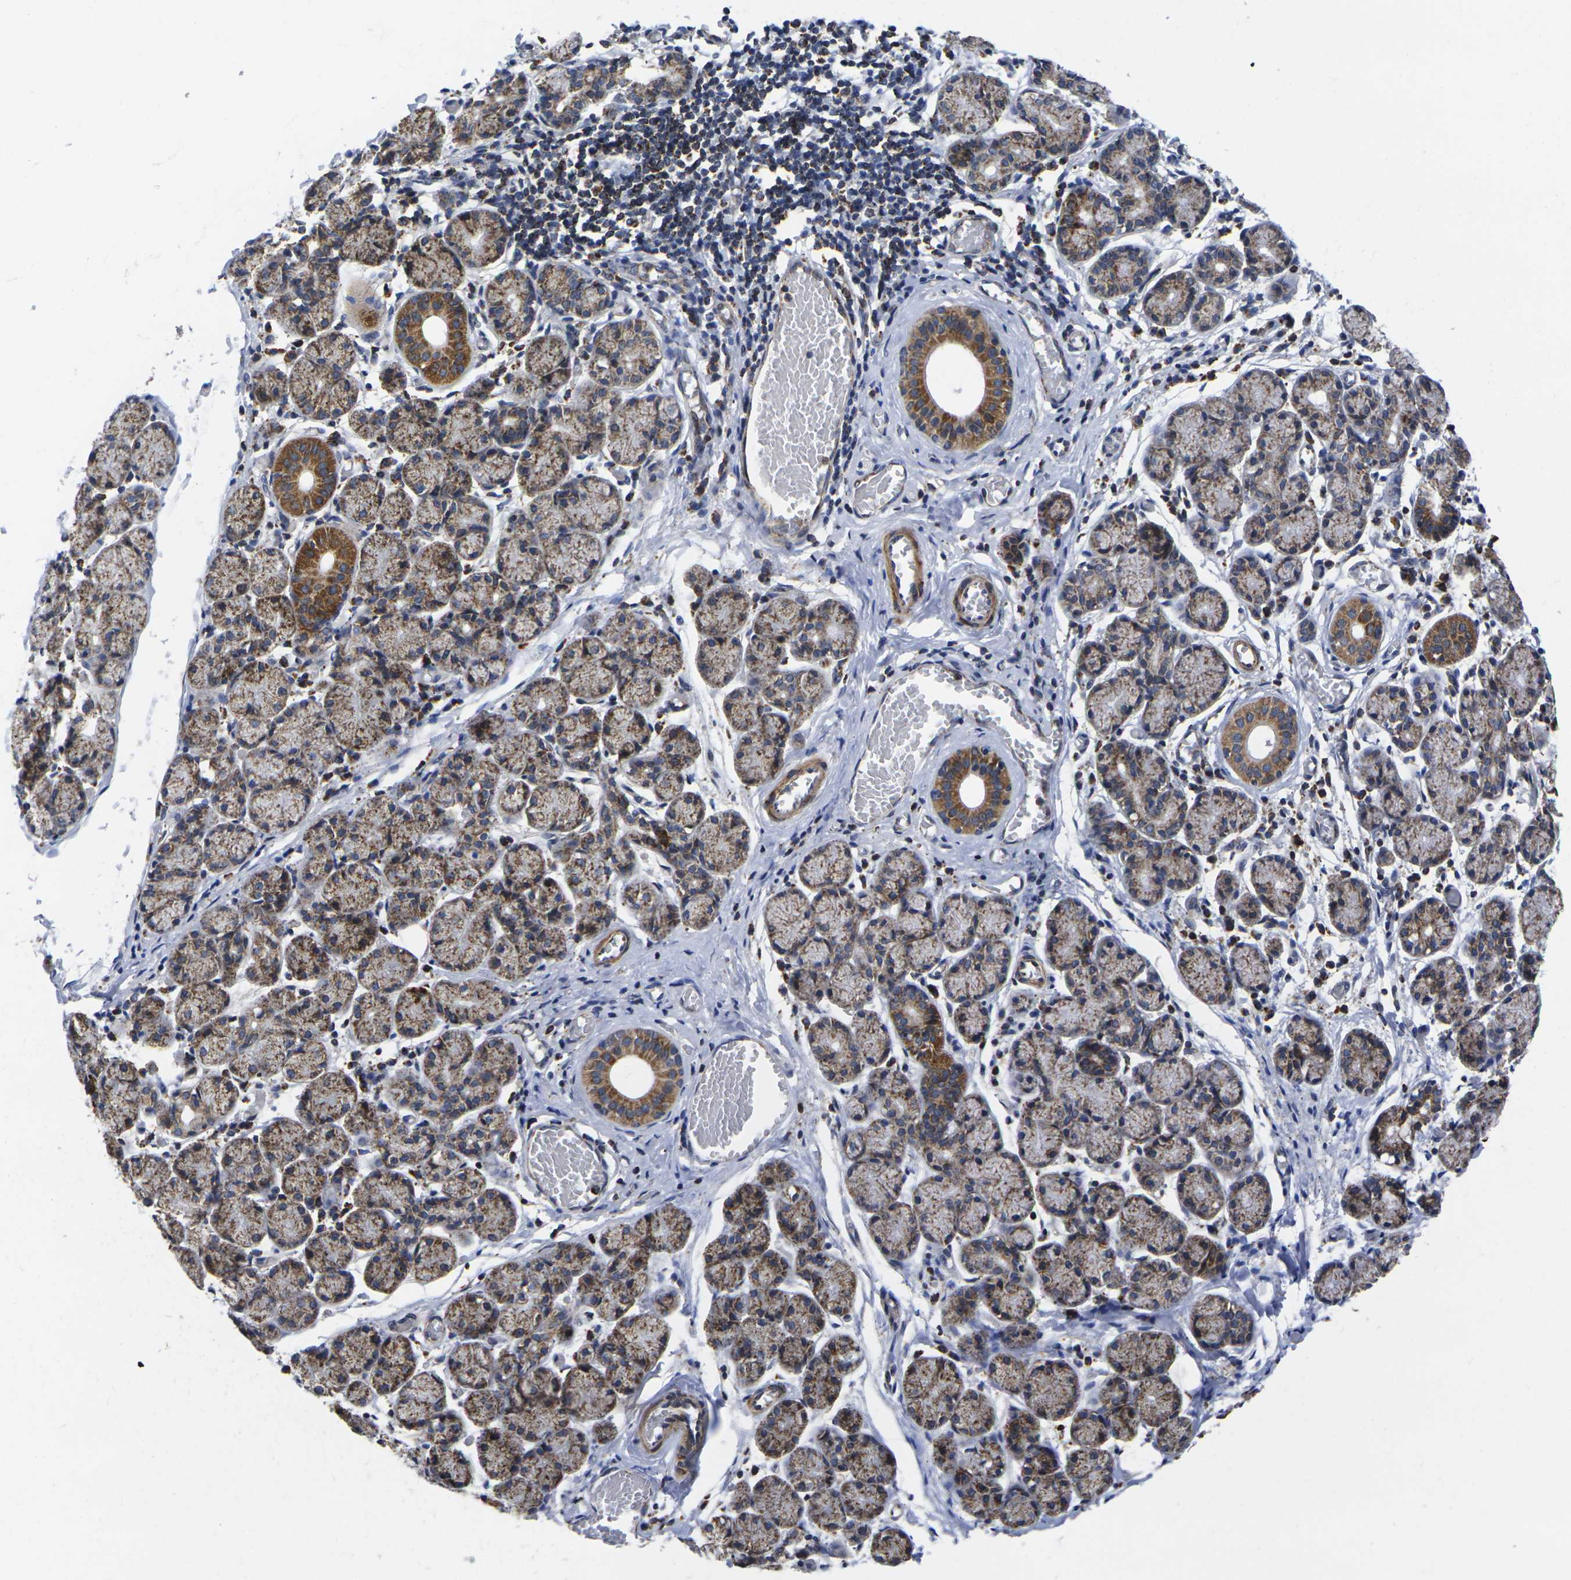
{"staining": {"intensity": "moderate", "quantity": ">75%", "location": "cytoplasmic/membranous"}, "tissue": "salivary gland", "cell_type": "Glandular cells", "image_type": "normal", "snomed": [{"axis": "morphology", "description": "Normal tissue, NOS"}, {"axis": "topography", "description": "Salivary gland"}], "caption": "Immunohistochemical staining of unremarkable salivary gland shows medium levels of moderate cytoplasmic/membranous expression in approximately >75% of glandular cells.", "gene": "P2RY11", "patient": {"sex": "female", "age": 24}}